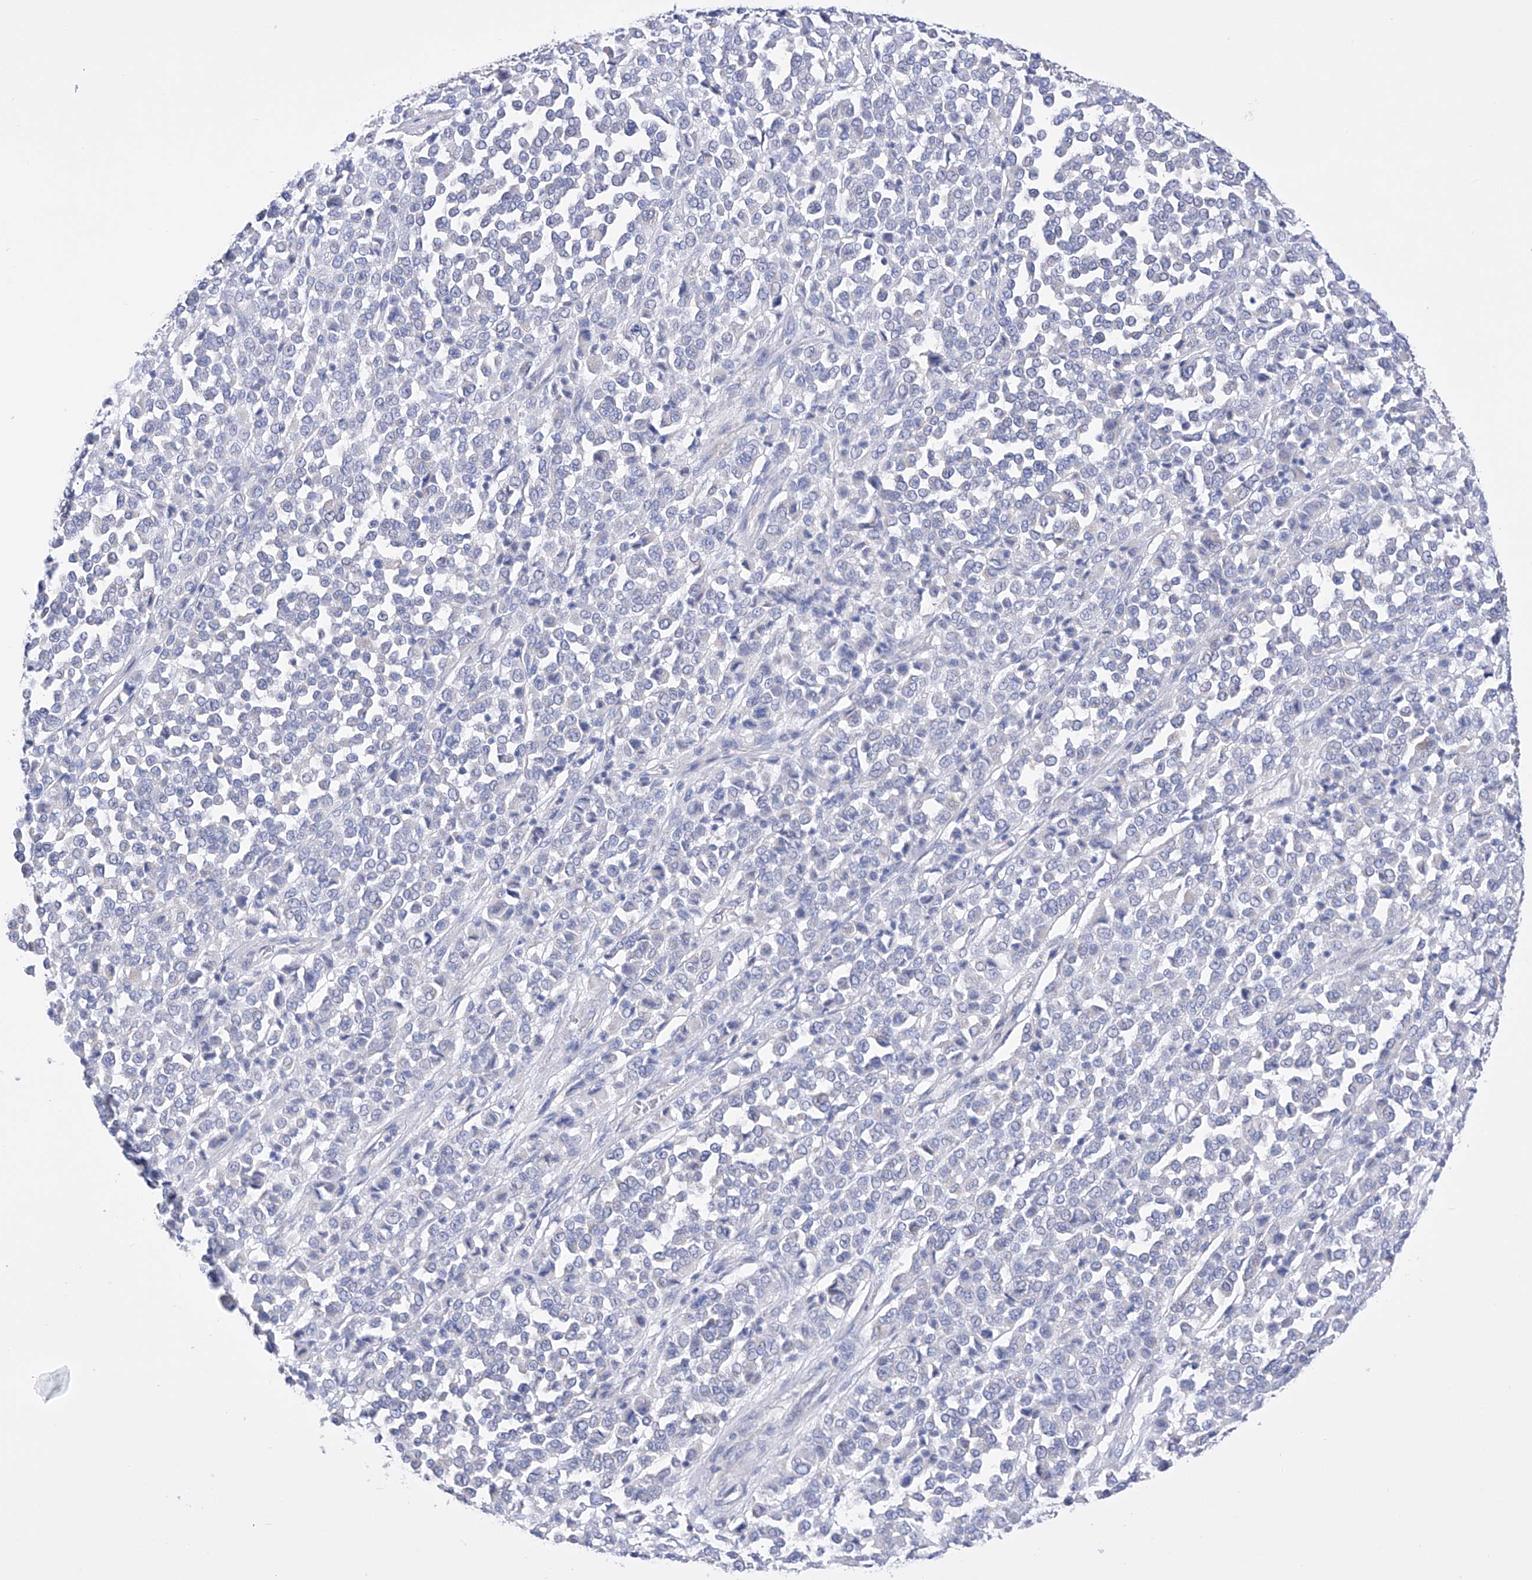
{"staining": {"intensity": "negative", "quantity": "none", "location": "none"}, "tissue": "melanoma", "cell_type": "Tumor cells", "image_type": "cancer", "snomed": [{"axis": "morphology", "description": "Malignant melanoma, Metastatic site"}, {"axis": "topography", "description": "Pancreas"}], "caption": "DAB (3,3'-diaminobenzidine) immunohistochemical staining of human melanoma displays no significant expression in tumor cells. The staining was performed using DAB to visualize the protein expression in brown, while the nuclei were stained in blue with hematoxylin (Magnification: 20x).", "gene": "FLG", "patient": {"sex": "female", "age": 30}}